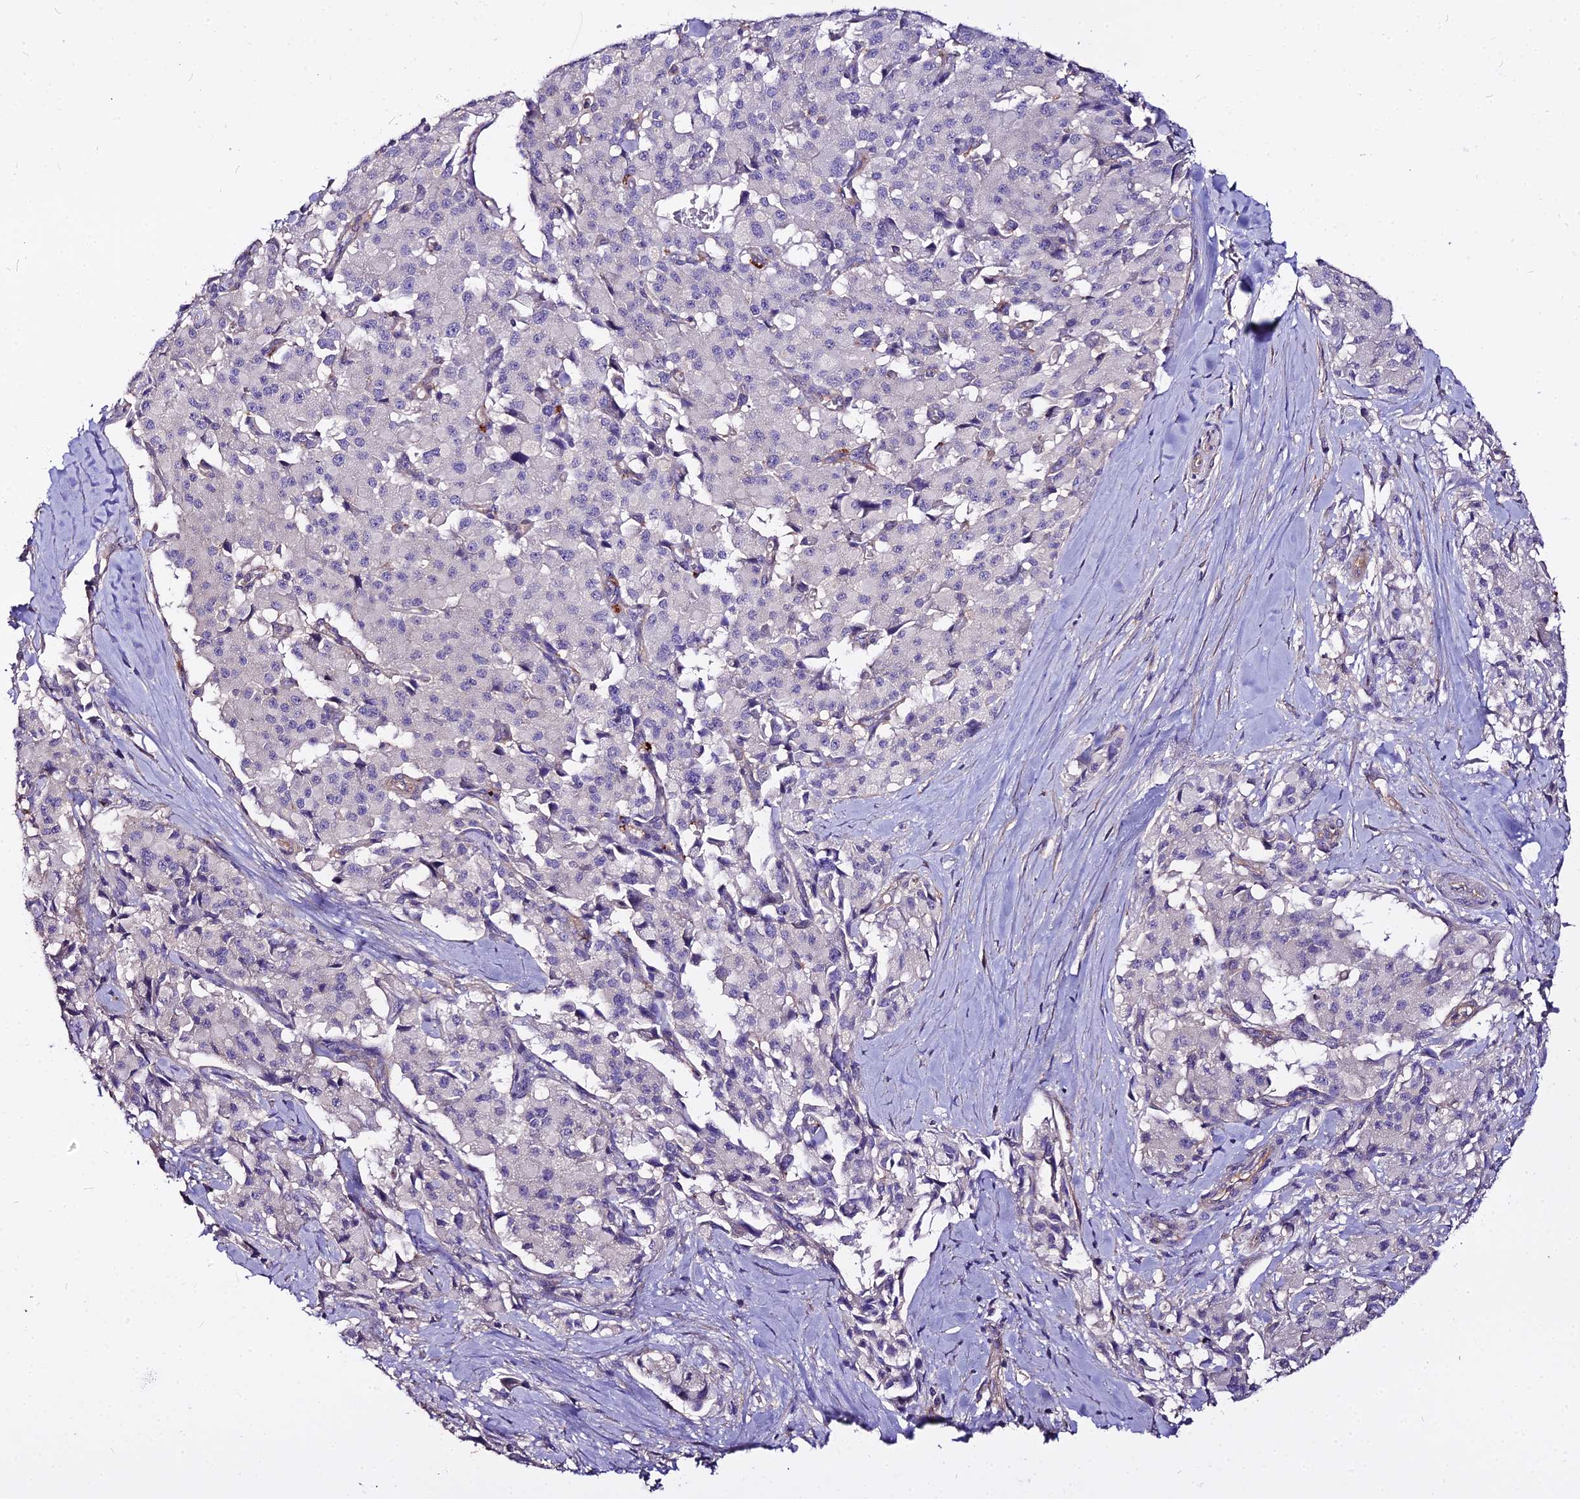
{"staining": {"intensity": "negative", "quantity": "none", "location": "none"}, "tissue": "pancreatic cancer", "cell_type": "Tumor cells", "image_type": "cancer", "snomed": [{"axis": "morphology", "description": "Adenocarcinoma, NOS"}, {"axis": "topography", "description": "Pancreas"}], "caption": "Pancreatic adenocarcinoma stained for a protein using IHC shows no expression tumor cells.", "gene": "GLYAT", "patient": {"sex": "male", "age": 65}}